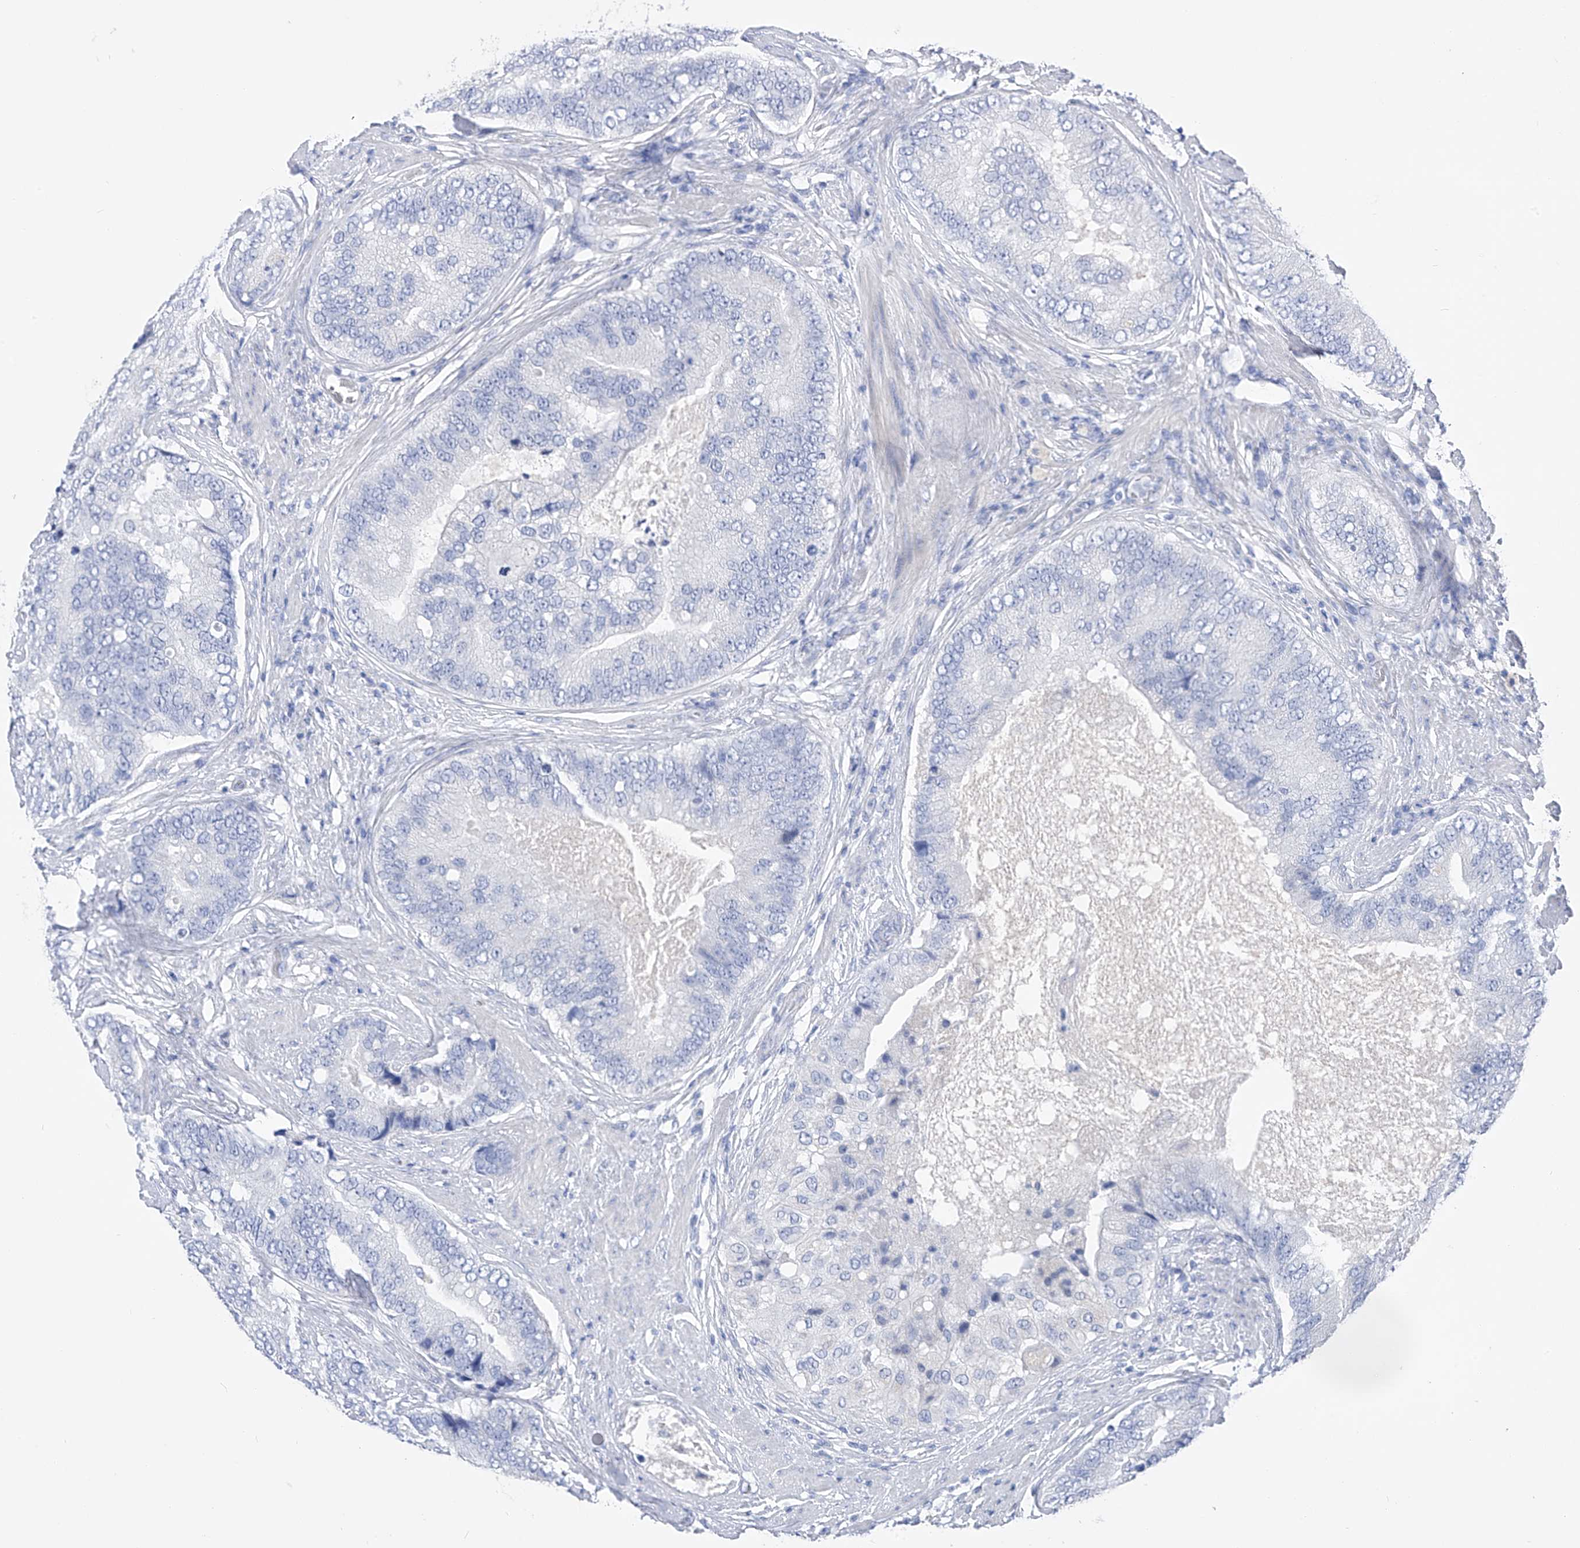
{"staining": {"intensity": "negative", "quantity": "none", "location": "none"}, "tissue": "prostate cancer", "cell_type": "Tumor cells", "image_type": "cancer", "snomed": [{"axis": "morphology", "description": "Adenocarcinoma, High grade"}, {"axis": "topography", "description": "Prostate"}], "caption": "This histopathology image is of prostate cancer (high-grade adenocarcinoma) stained with immunohistochemistry to label a protein in brown with the nuclei are counter-stained blue. There is no expression in tumor cells.", "gene": "ADRA1A", "patient": {"sex": "male", "age": 70}}